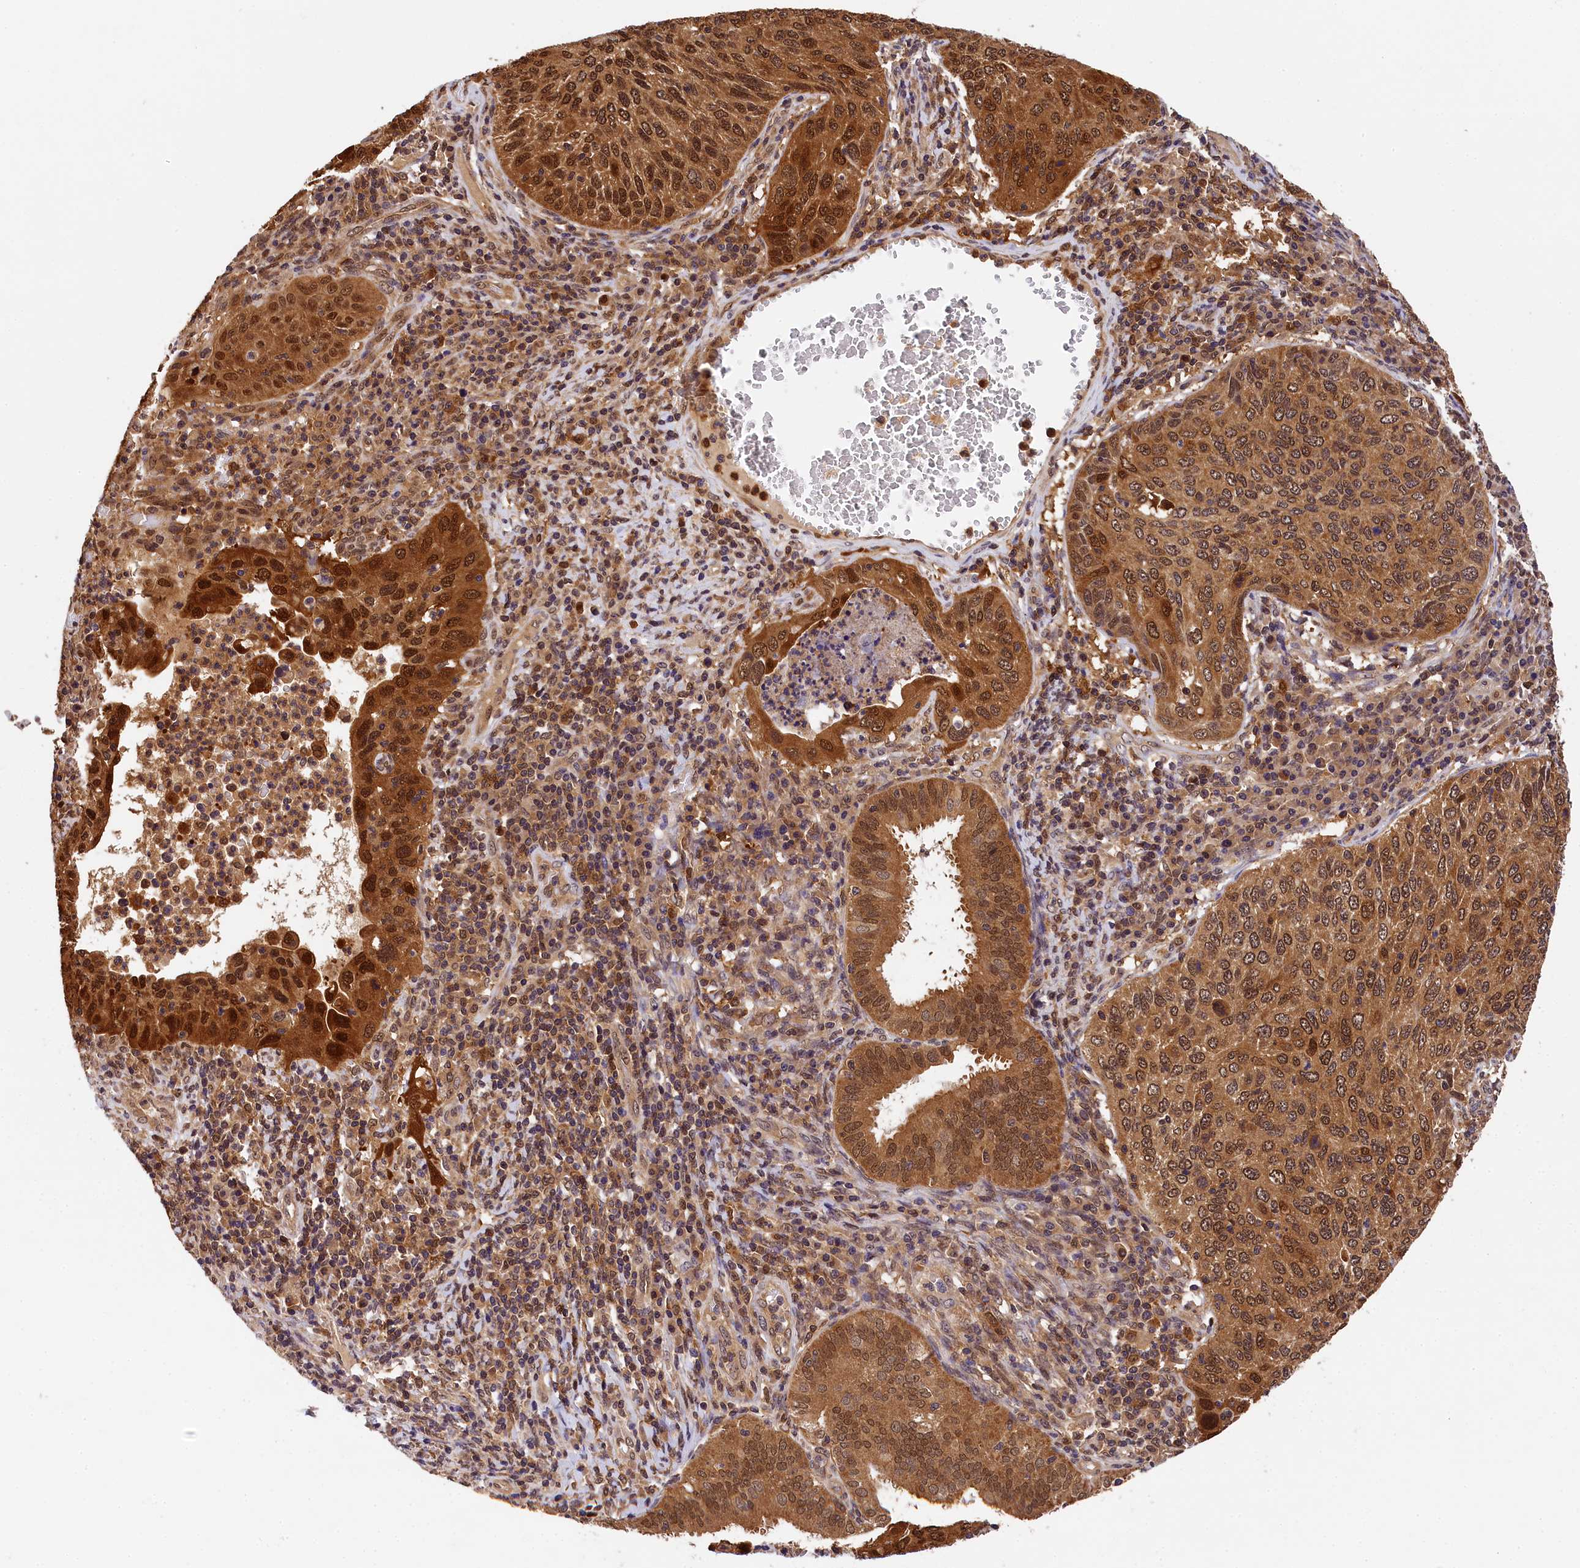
{"staining": {"intensity": "moderate", "quantity": ">75%", "location": "cytoplasmic/membranous,nuclear"}, "tissue": "cervical cancer", "cell_type": "Tumor cells", "image_type": "cancer", "snomed": [{"axis": "morphology", "description": "Squamous cell carcinoma, NOS"}, {"axis": "topography", "description": "Cervix"}], "caption": "Moderate cytoplasmic/membranous and nuclear positivity for a protein is identified in approximately >75% of tumor cells of cervical cancer using immunohistochemistry.", "gene": "EIF6", "patient": {"sex": "female", "age": 38}}